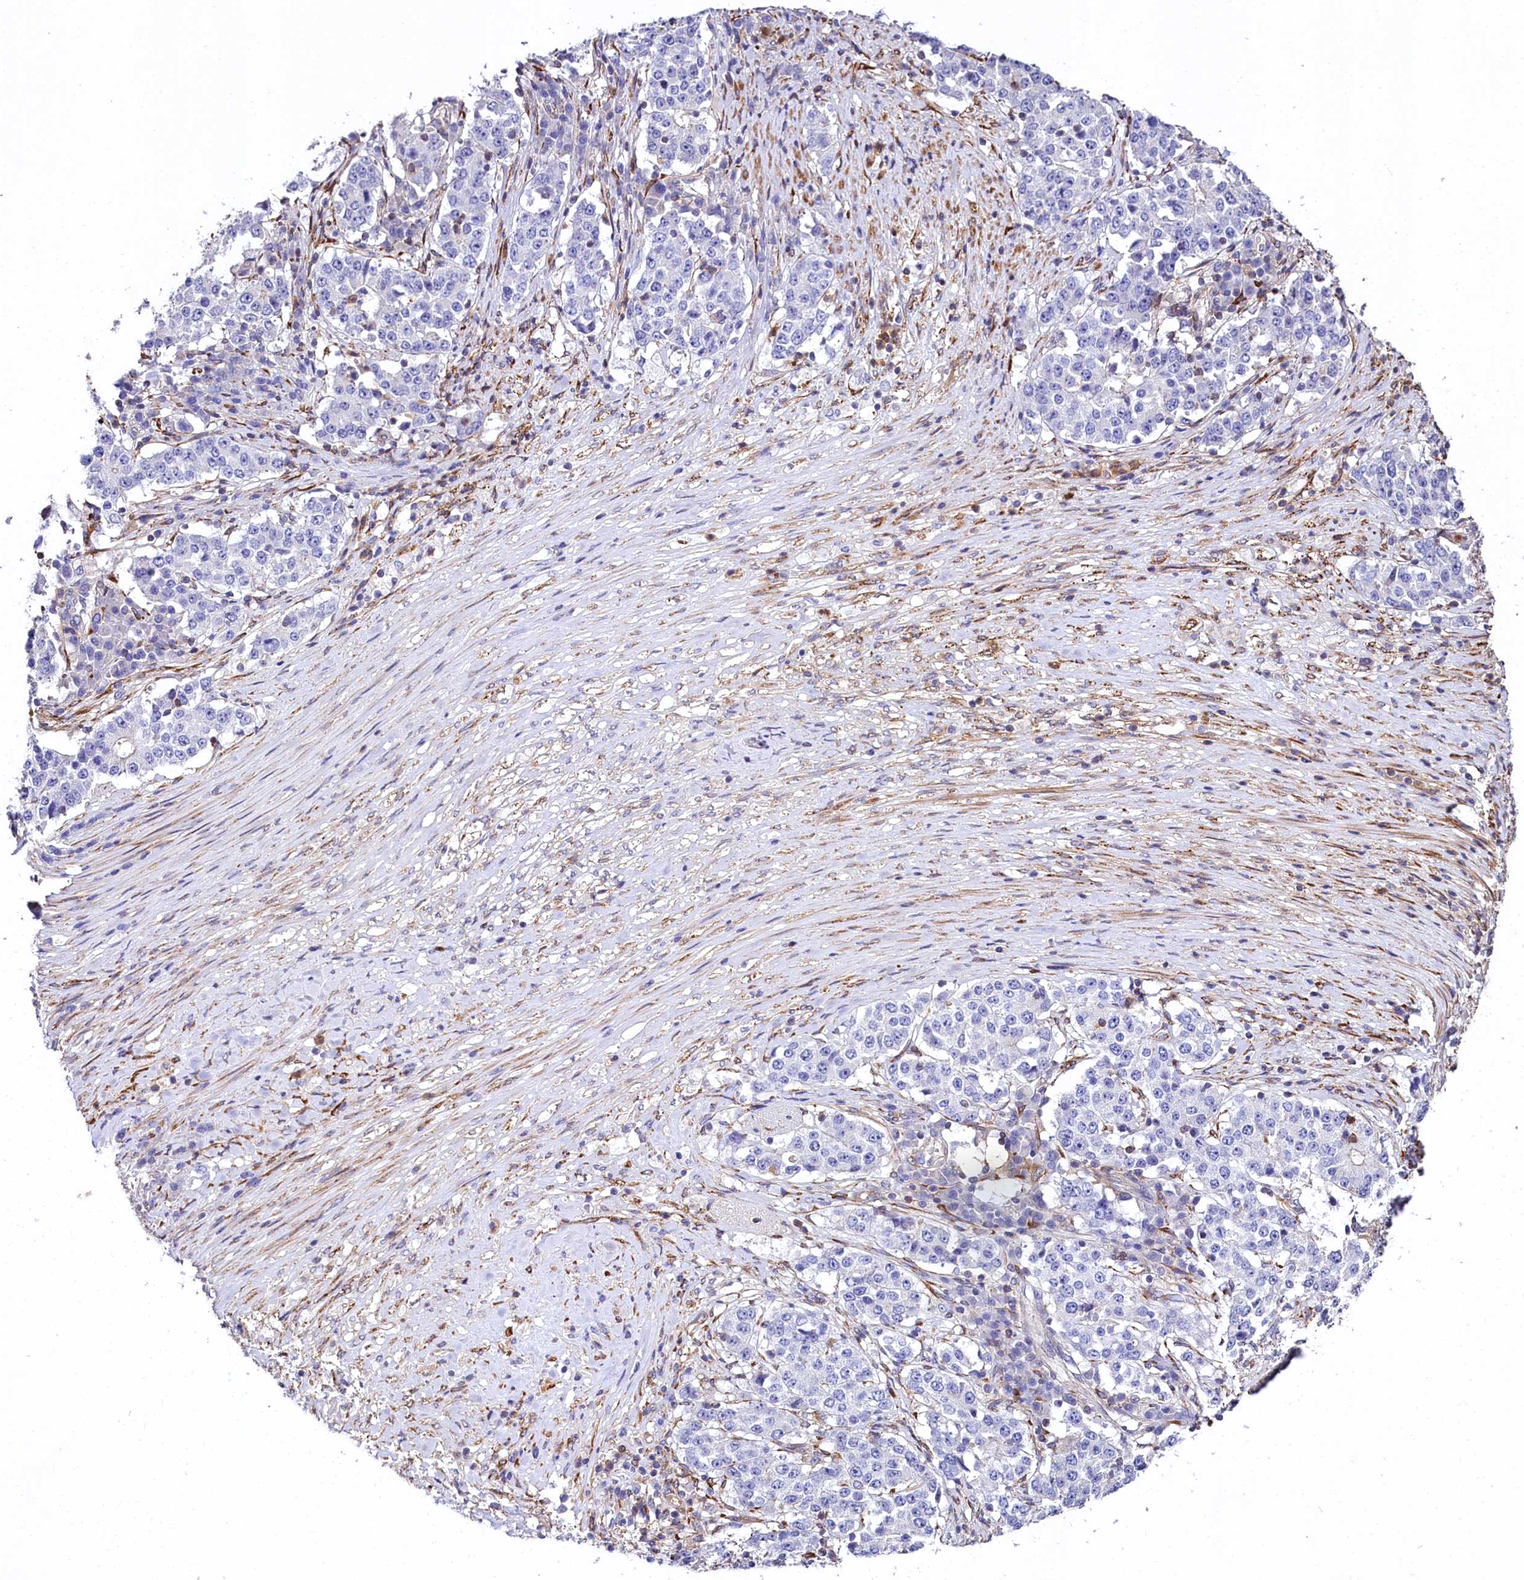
{"staining": {"intensity": "negative", "quantity": "none", "location": "none"}, "tissue": "stomach cancer", "cell_type": "Tumor cells", "image_type": "cancer", "snomed": [{"axis": "morphology", "description": "Adenocarcinoma, NOS"}, {"axis": "topography", "description": "Stomach"}], "caption": "Micrograph shows no protein expression in tumor cells of stomach cancer (adenocarcinoma) tissue. (Brightfield microscopy of DAB immunohistochemistry at high magnification).", "gene": "FCHSD2", "patient": {"sex": "male", "age": 59}}